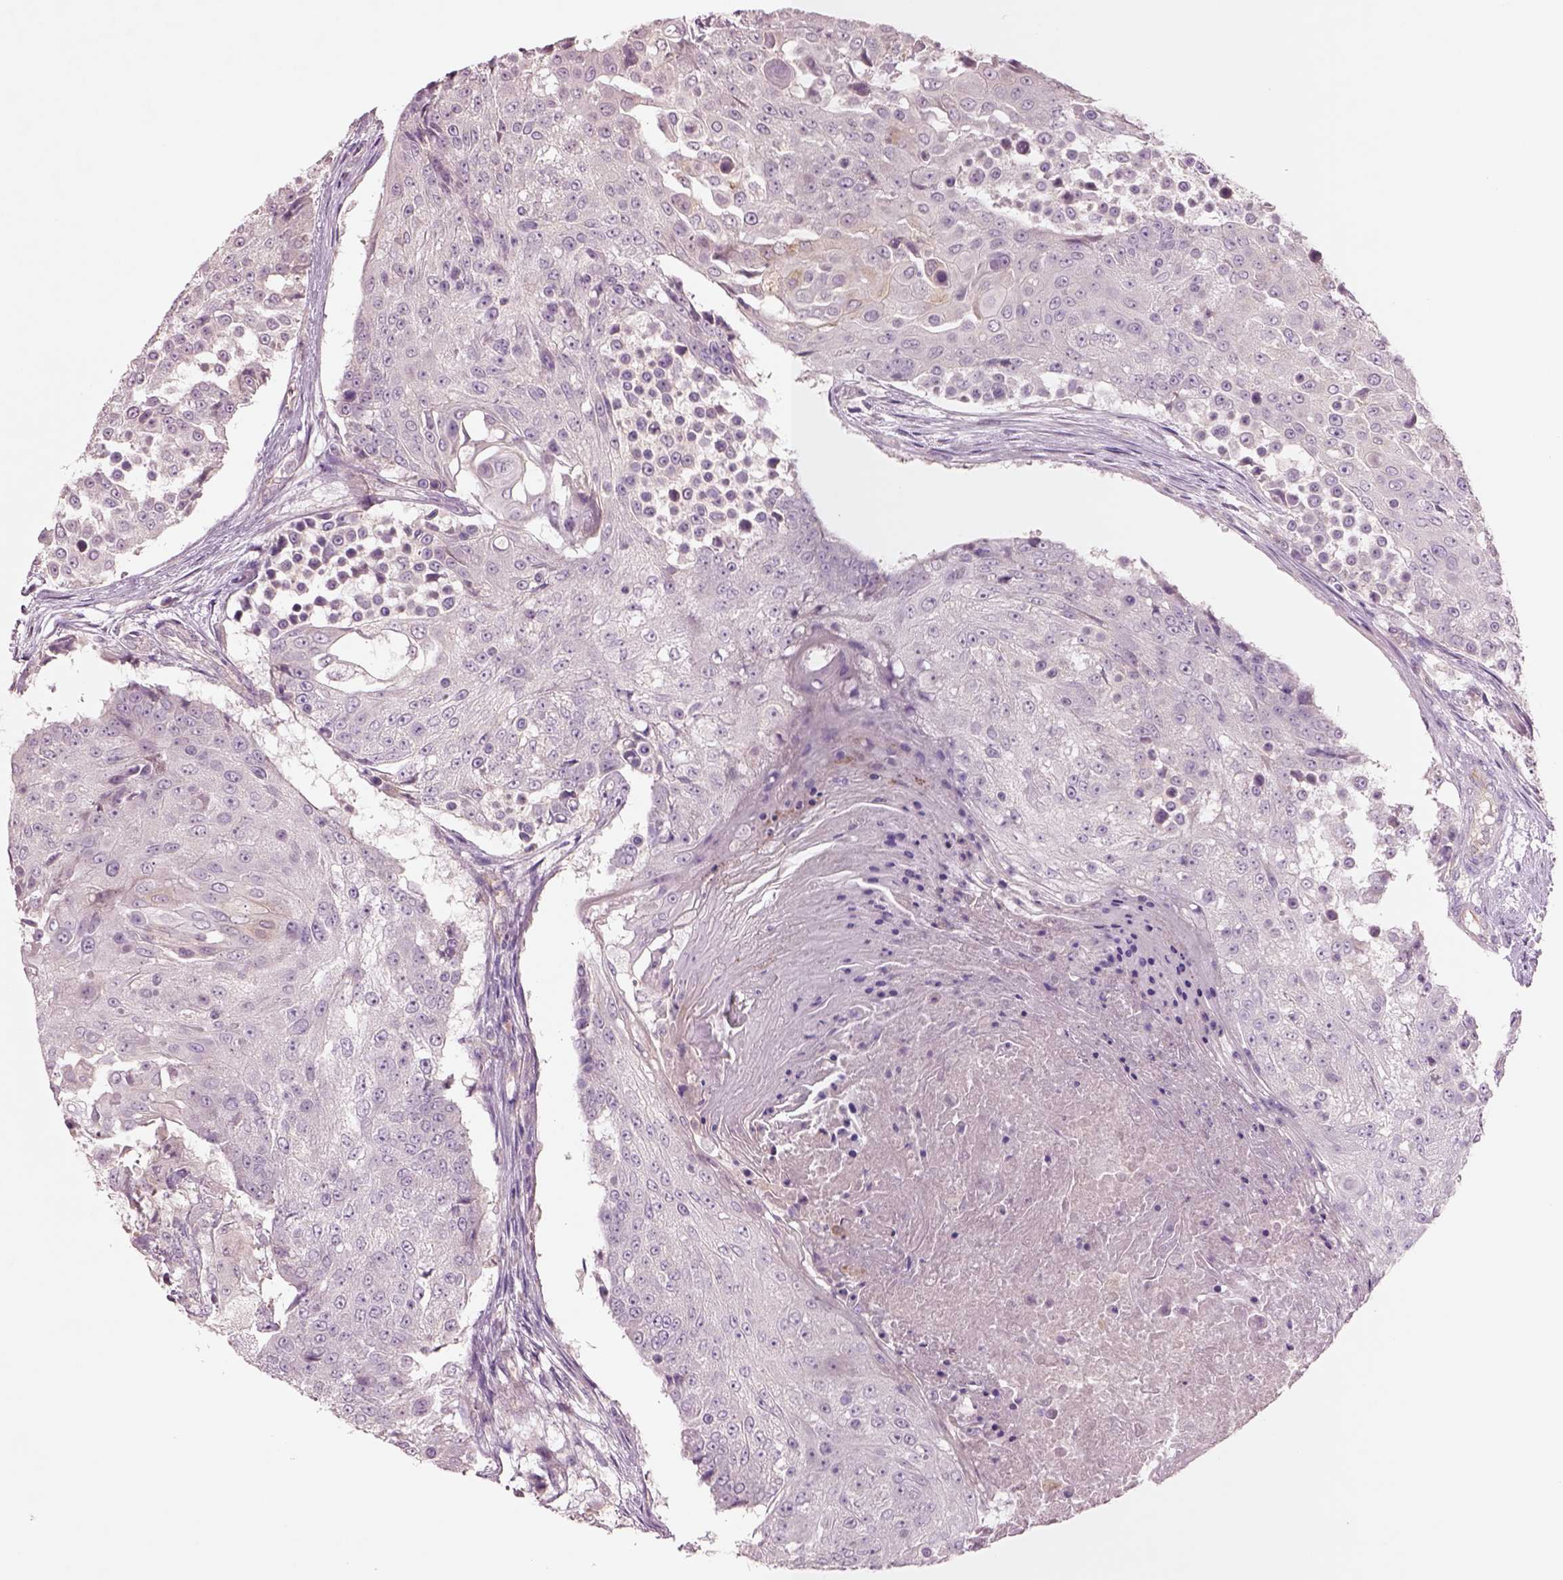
{"staining": {"intensity": "negative", "quantity": "none", "location": "none"}, "tissue": "urothelial cancer", "cell_type": "Tumor cells", "image_type": "cancer", "snomed": [{"axis": "morphology", "description": "Urothelial carcinoma, High grade"}, {"axis": "topography", "description": "Urinary bladder"}], "caption": "DAB immunohistochemical staining of urothelial carcinoma (high-grade) exhibits no significant positivity in tumor cells.", "gene": "DUOXA2", "patient": {"sex": "female", "age": 63}}